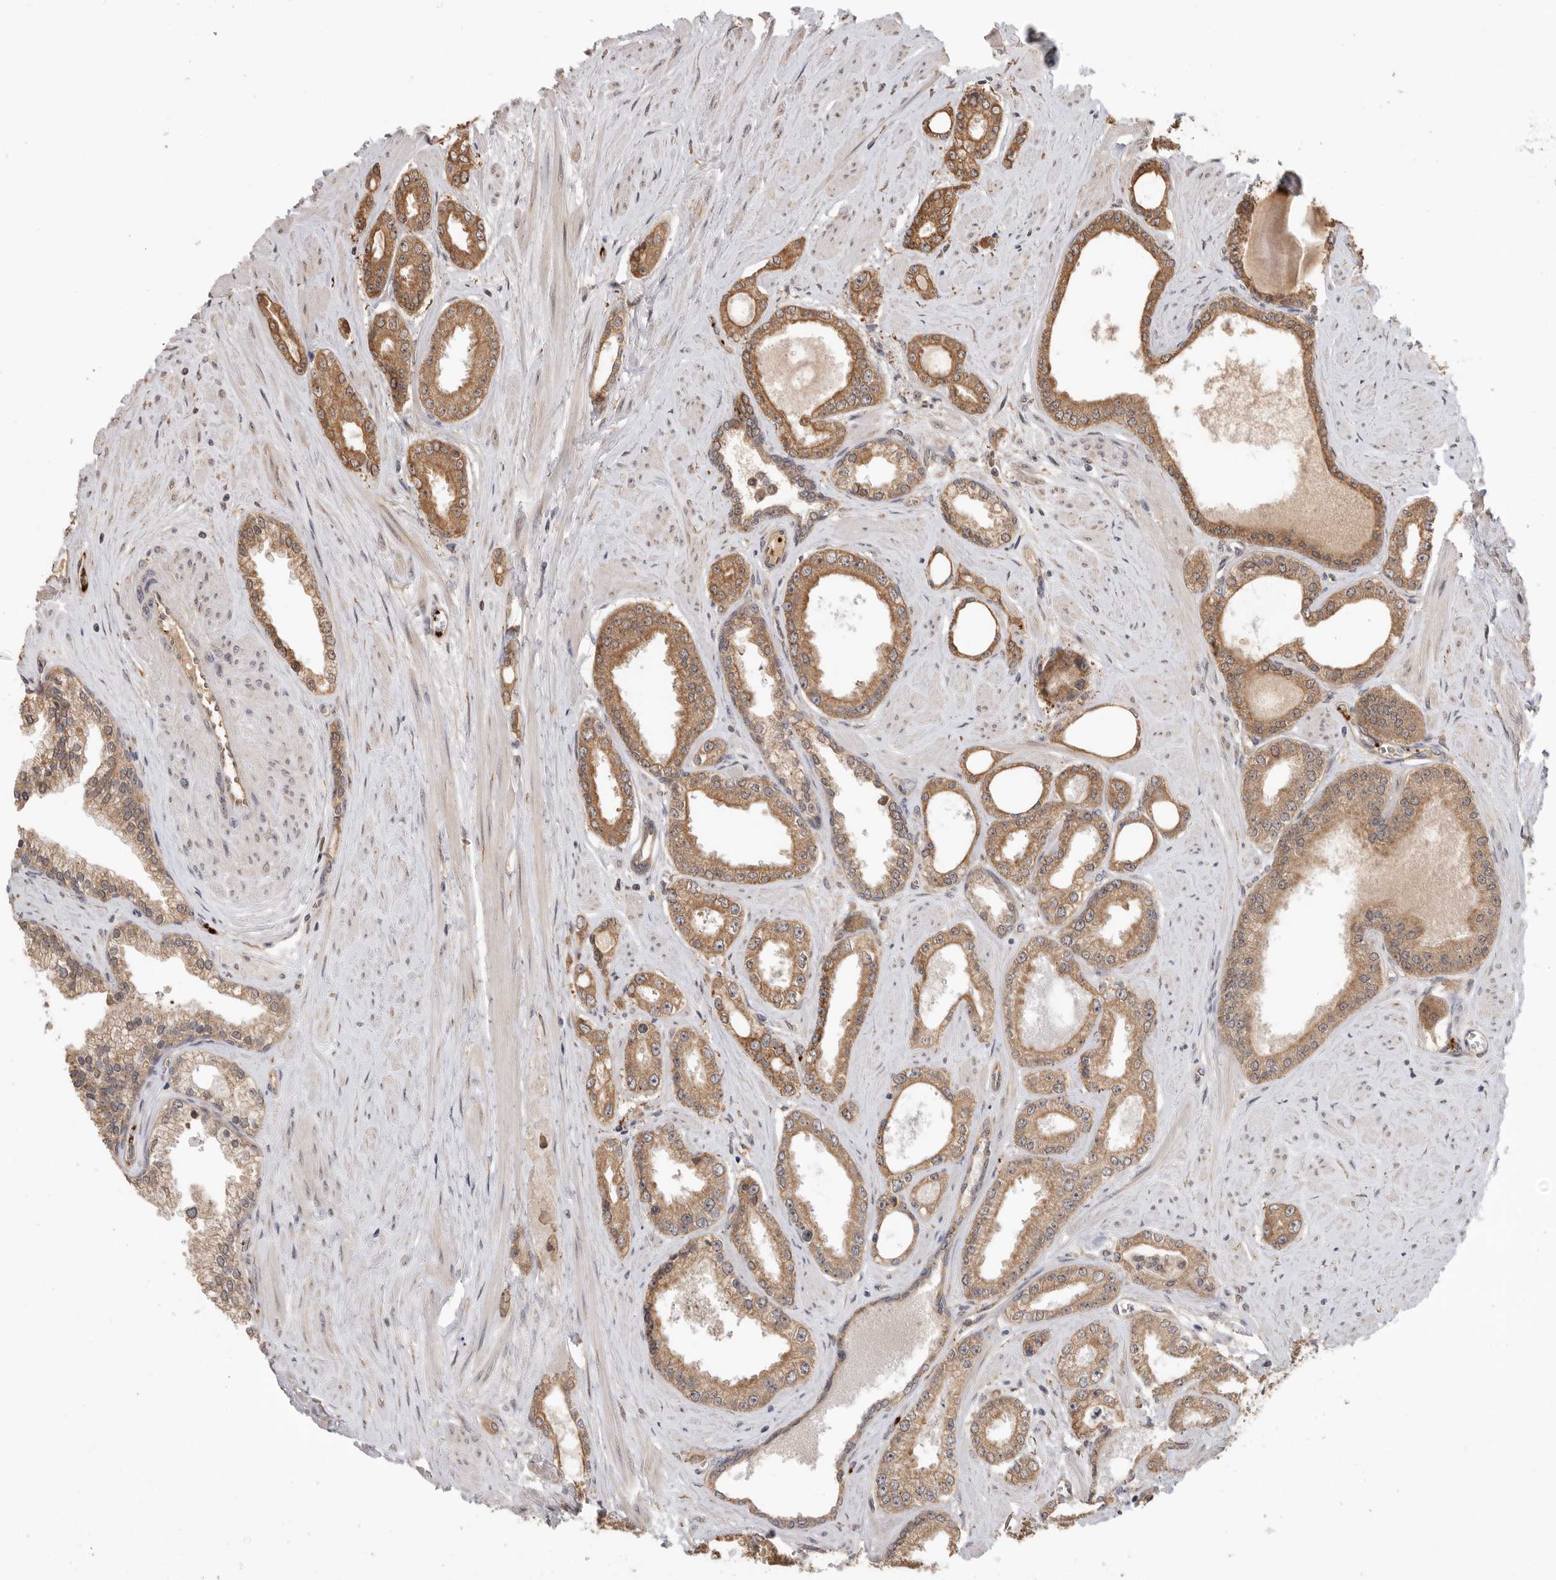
{"staining": {"intensity": "moderate", "quantity": ">75%", "location": "cytoplasmic/membranous,nuclear"}, "tissue": "prostate cancer", "cell_type": "Tumor cells", "image_type": "cancer", "snomed": [{"axis": "morphology", "description": "Adenocarcinoma, Low grade"}, {"axis": "topography", "description": "Prostate"}], "caption": "Adenocarcinoma (low-grade) (prostate) stained with a protein marker shows moderate staining in tumor cells.", "gene": "CDC42BPB", "patient": {"sex": "male", "age": 62}}